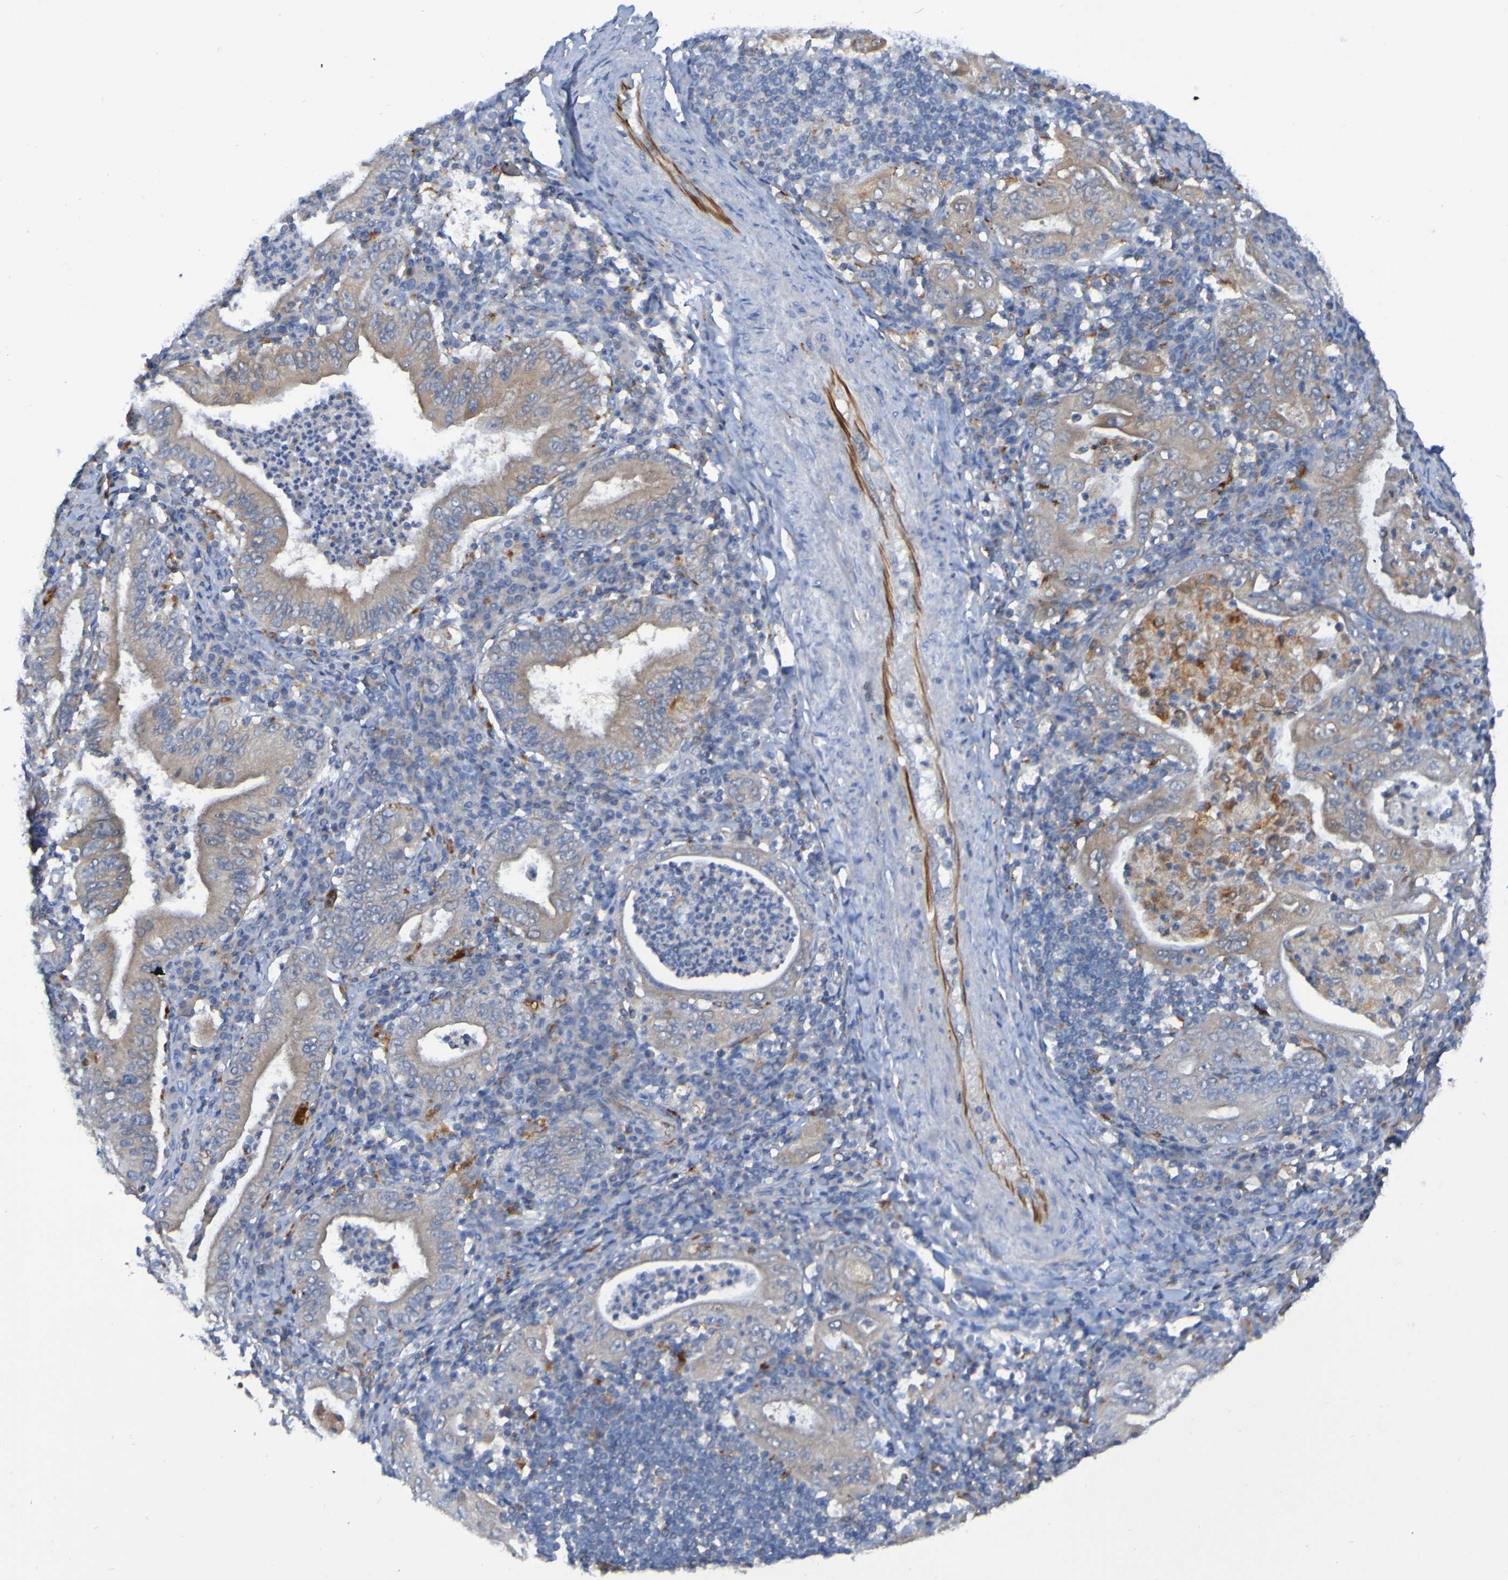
{"staining": {"intensity": "moderate", "quantity": "25%-75%", "location": "cytoplasmic/membranous"}, "tissue": "stomach cancer", "cell_type": "Tumor cells", "image_type": "cancer", "snomed": [{"axis": "morphology", "description": "Normal tissue, NOS"}, {"axis": "morphology", "description": "Adenocarcinoma, NOS"}, {"axis": "topography", "description": "Esophagus"}, {"axis": "topography", "description": "Stomach, upper"}, {"axis": "topography", "description": "Peripheral nerve tissue"}], "caption": "Protein staining of stomach cancer tissue reveals moderate cytoplasmic/membranous expression in approximately 25%-75% of tumor cells. (DAB IHC with brightfield microscopy, high magnification).", "gene": "ARHGEF16", "patient": {"sex": "male", "age": 62}}